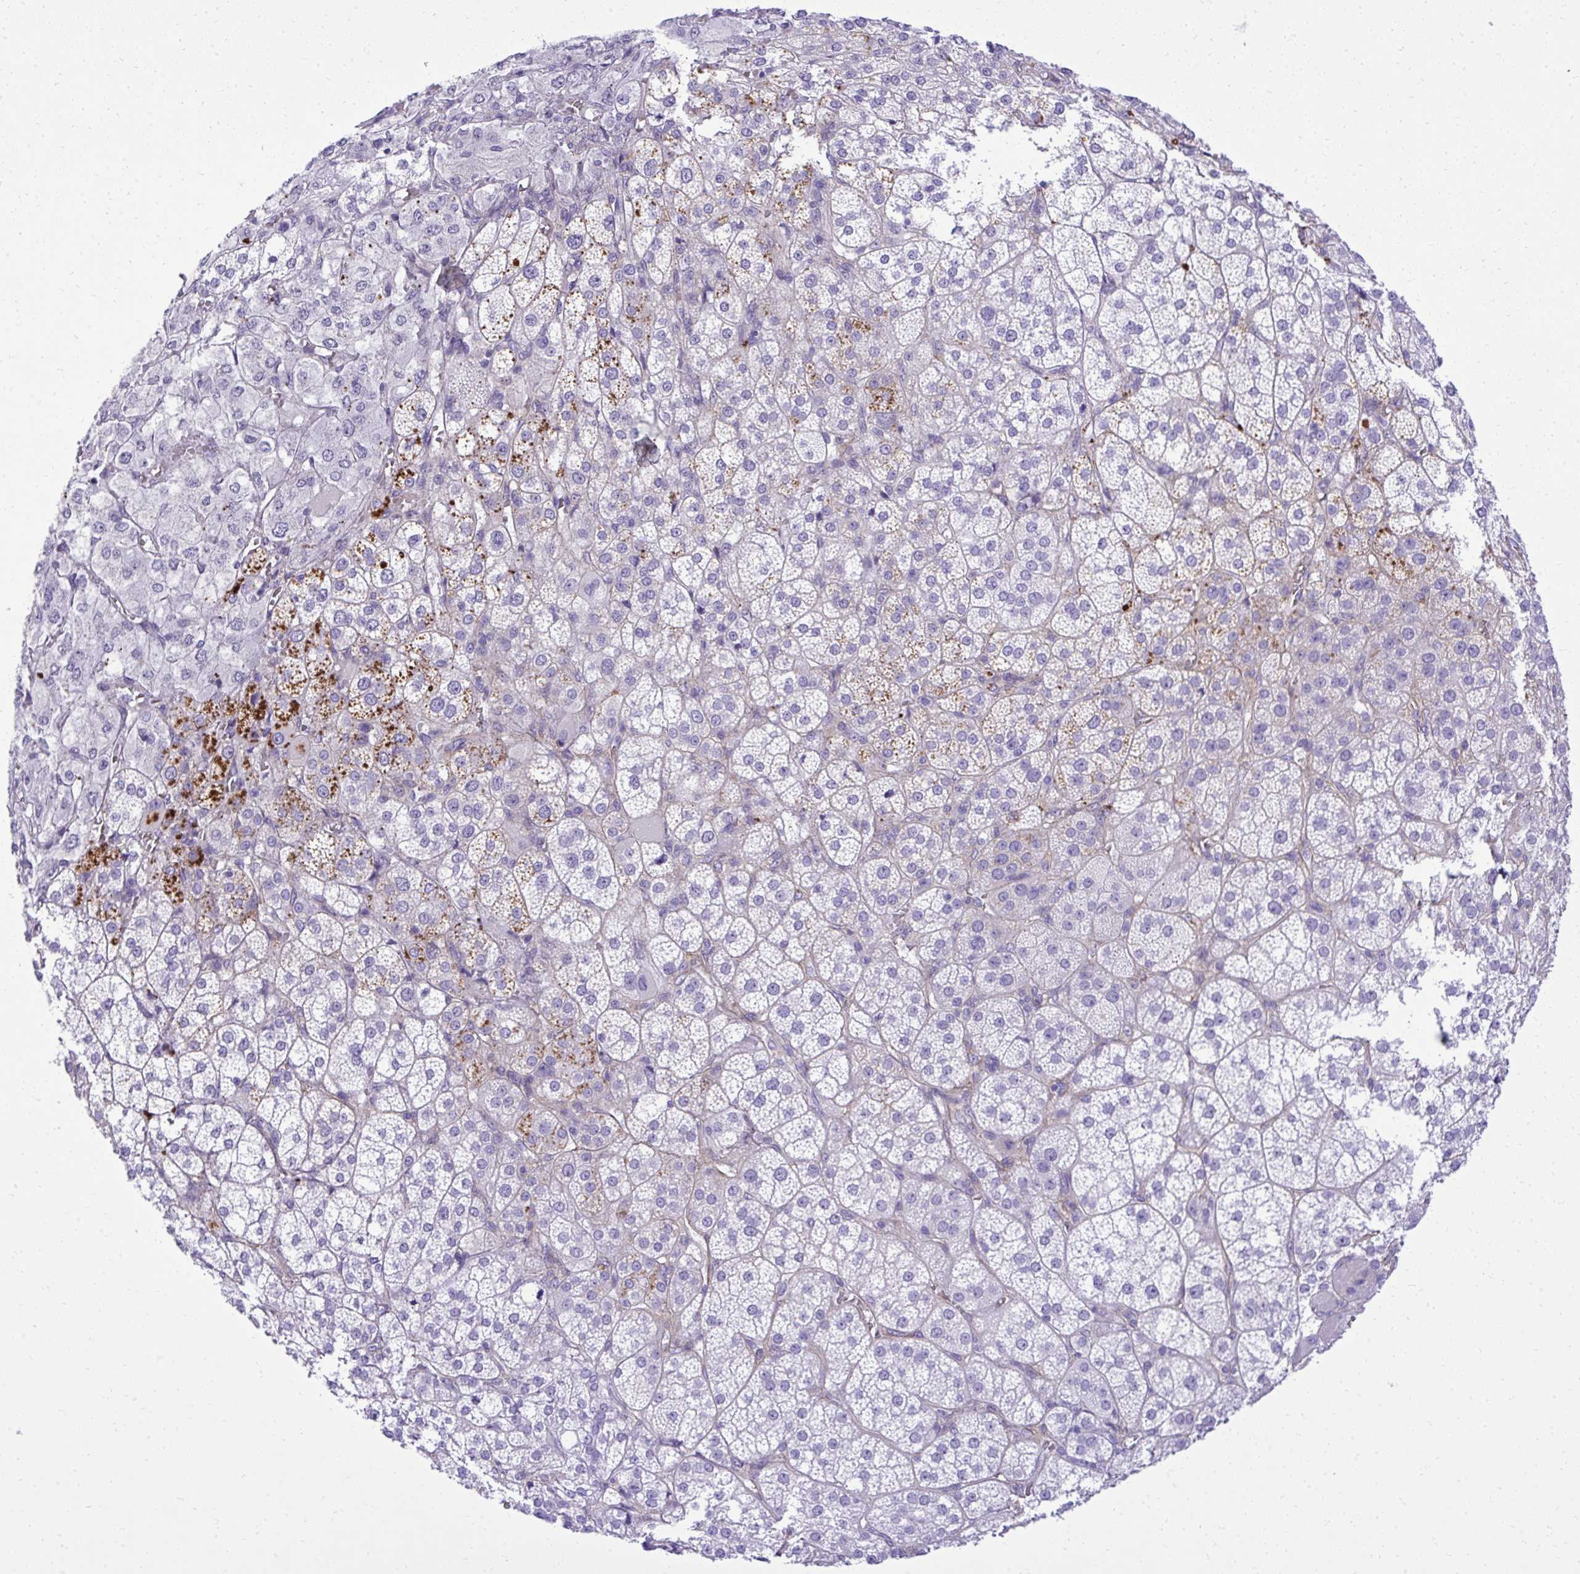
{"staining": {"intensity": "strong", "quantity": "<25%", "location": "cytoplasmic/membranous"}, "tissue": "adrenal gland", "cell_type": "Glandular cells", "image_type": "normal", "snomed": [{"axis": "morphology", "description": "Normal tissue, NOS"}, {"axis": "topography", "description": "Adrenal gland"}], "caption": "About <25% of glandular cells in benign human adrenal gland display strong cytoplasmic/membranous protein positivity as visualized by brown immunohistochemical staining.", "gene": "PITPNM3", "patient": {"sex": "female", "age": 60}}